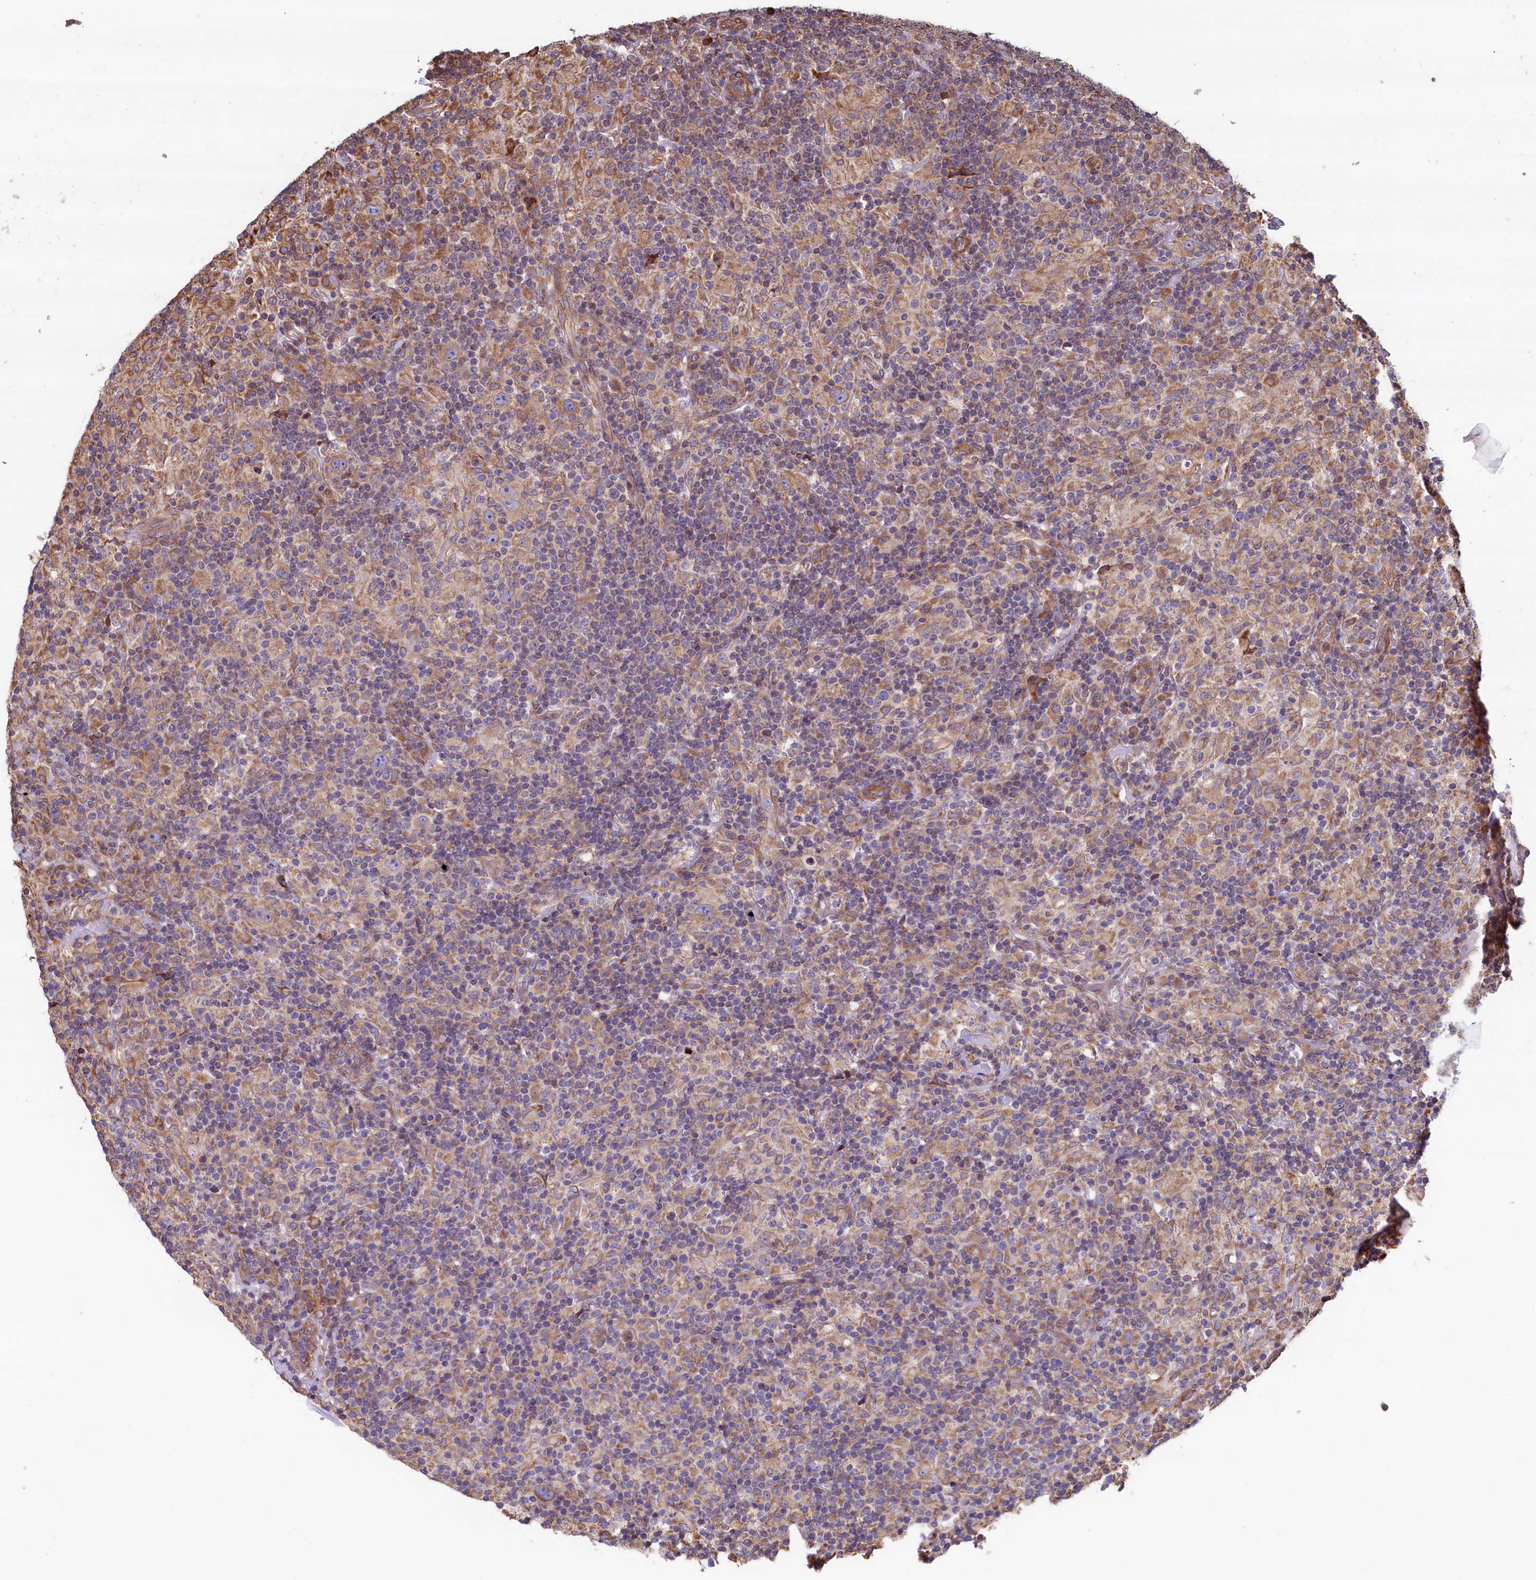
{"staining": {"intensity": "weak", "quantity": "25%-75%", "location": "cytoplasmic/membranous"}, "tissue": "lymphoma", "cell_type": "Tumor cells", "image_type": "cancer", "snomed": [{"axis": "morphology", "description": "Hodgkin's disease, NOS"}, {"axis": "topography", "description": "Lymph node"}], "caption": "The micrograph shows immunohistochemical staining of lymphoma. There is weak cytoplasmic/membranous staining is seen in approximately 25%-75% of tumor cells.", "gene": "ATXN2L", "patient": {"sex": "male", "age": 70}}